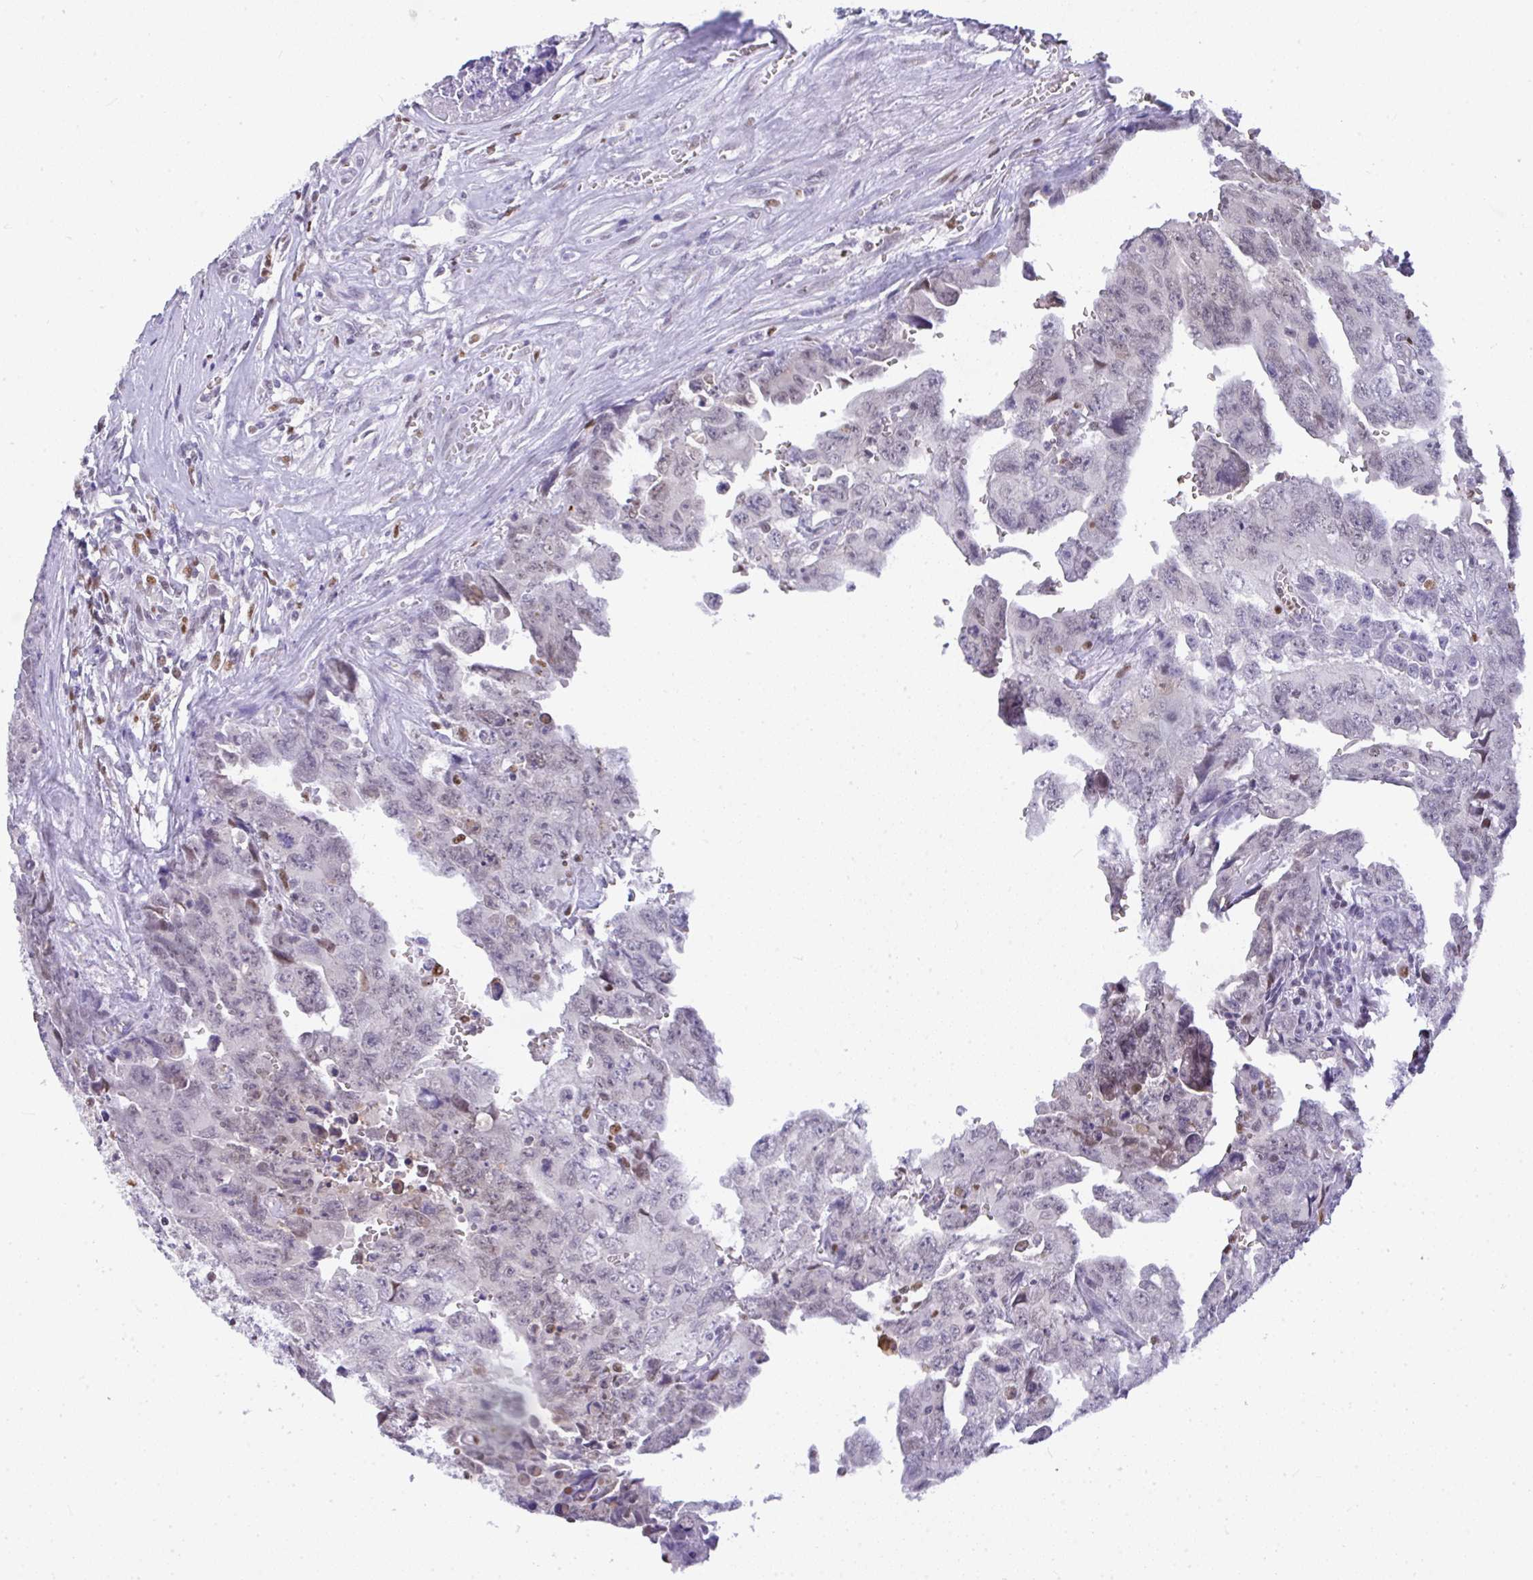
{"staining": {"intensity": "weak", "quantity": "25%-75%", "location": "nuclear"}, "tissue": "testis cancer", "cell_type": "Tumor cells", "image_type": "cancer", "snomed": [{"axis": "morphology", "description": "Carcinoma, Embryonal, NOS"}, {"axis": "topography", "description": "Testis"}], "caption": "Tumor cells demonstrate weak nuclear expression in approximately 25%-75% of cells in testis cancer. (Brightfield microscopy of DAB IHC at high magnification).", "gene": "BBX", "patient": {"sex": "male", "age": 24}}